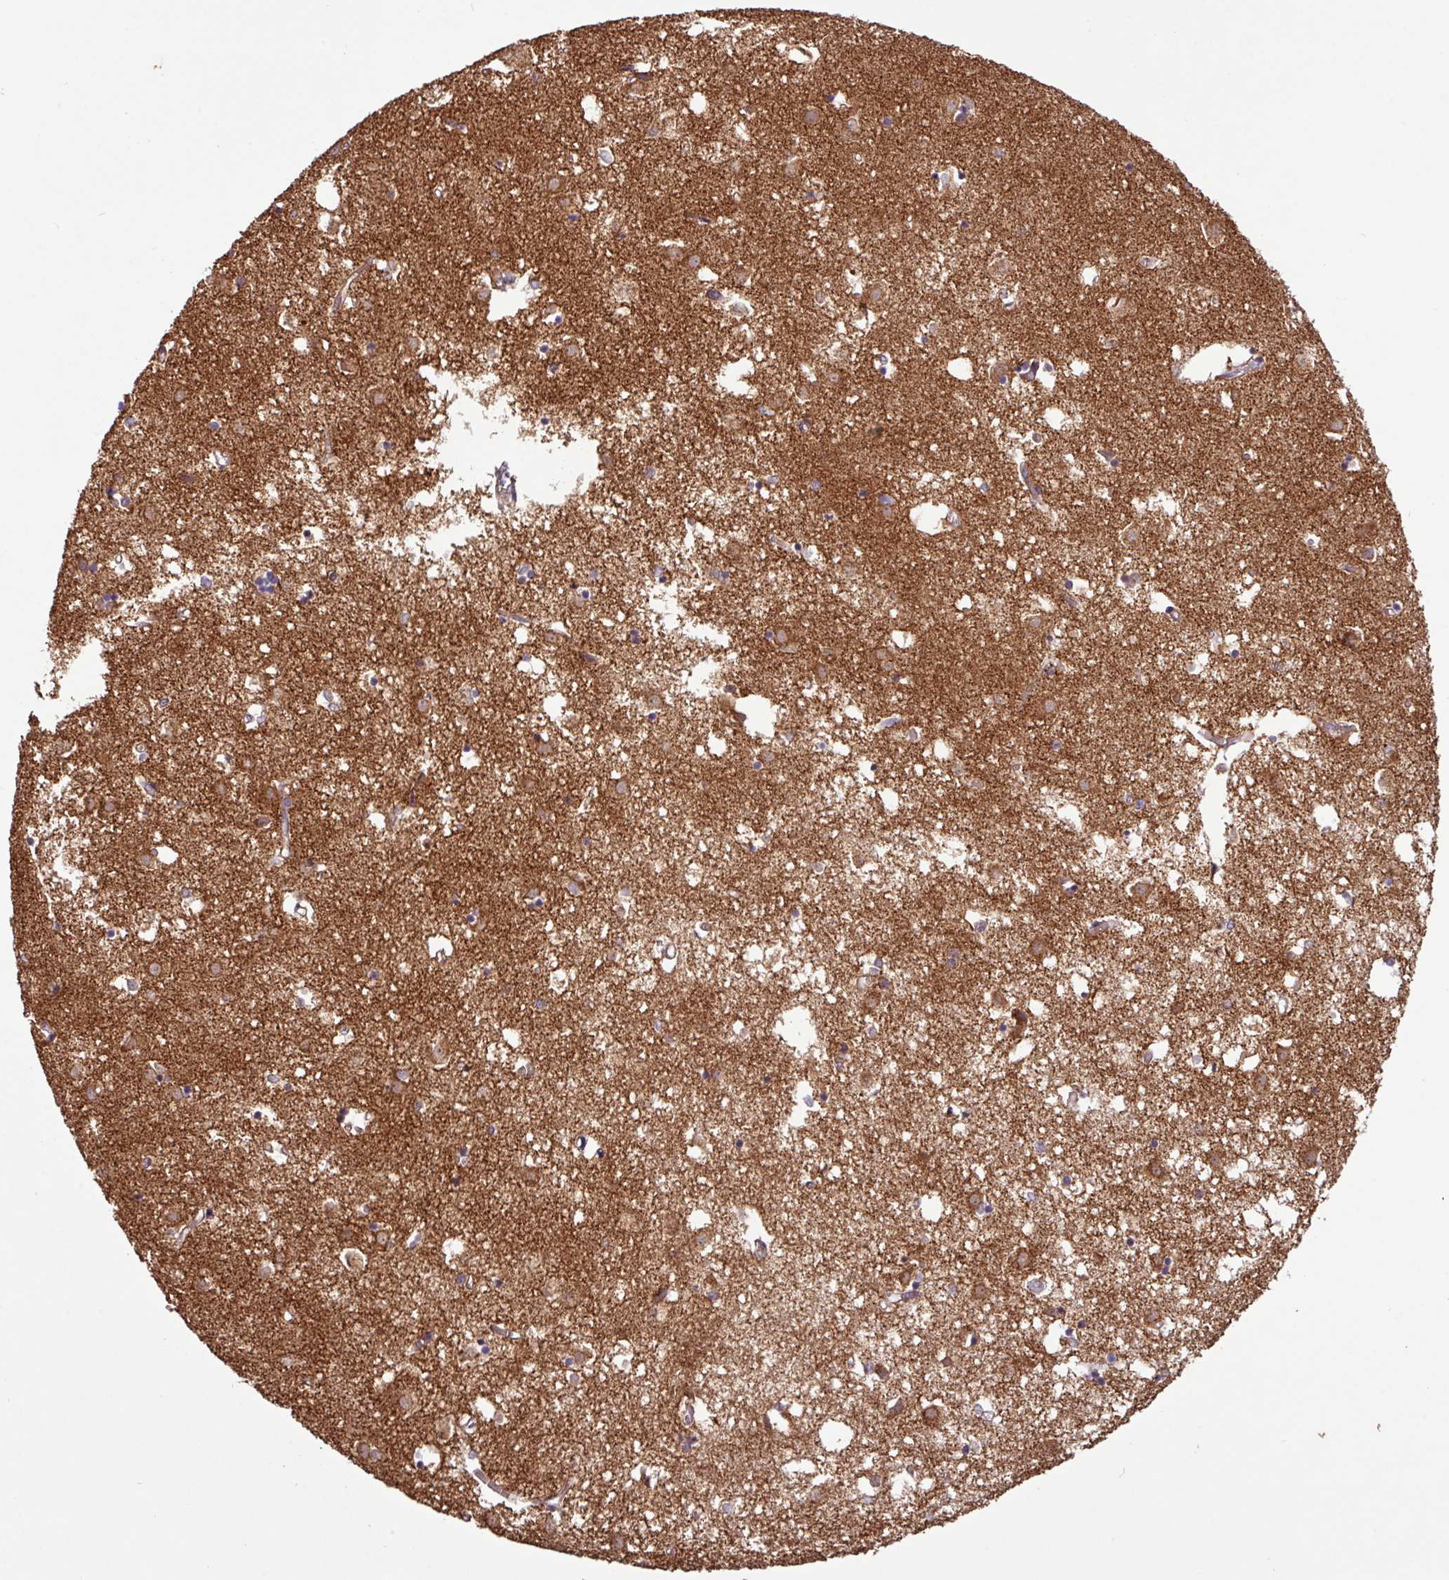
{"staining": {"intensity": "weak", "quantity": "25%-75%", "location": "cytoplasmic/membranous"}, "tissue": "caudate", "cell_type": "Glial cells", "image_type": "normal", "snomed": [{"axis": "morphology", "description": "Normal tissue, NOS"}, {"axis": "topography", "description": "Lateral ventricle wall"}], "caption": "Glial cells reveal low levels of weak cytoplasmic/membranous expression in approximately 25%-75% of cells in benign caudate. (Stains: DAB in brown, nuclei in blue, Microscopy: brightfield microscopy at high magnification).", "gene": "YPEL1", "patient": {"sex": "male", "age": 70}}